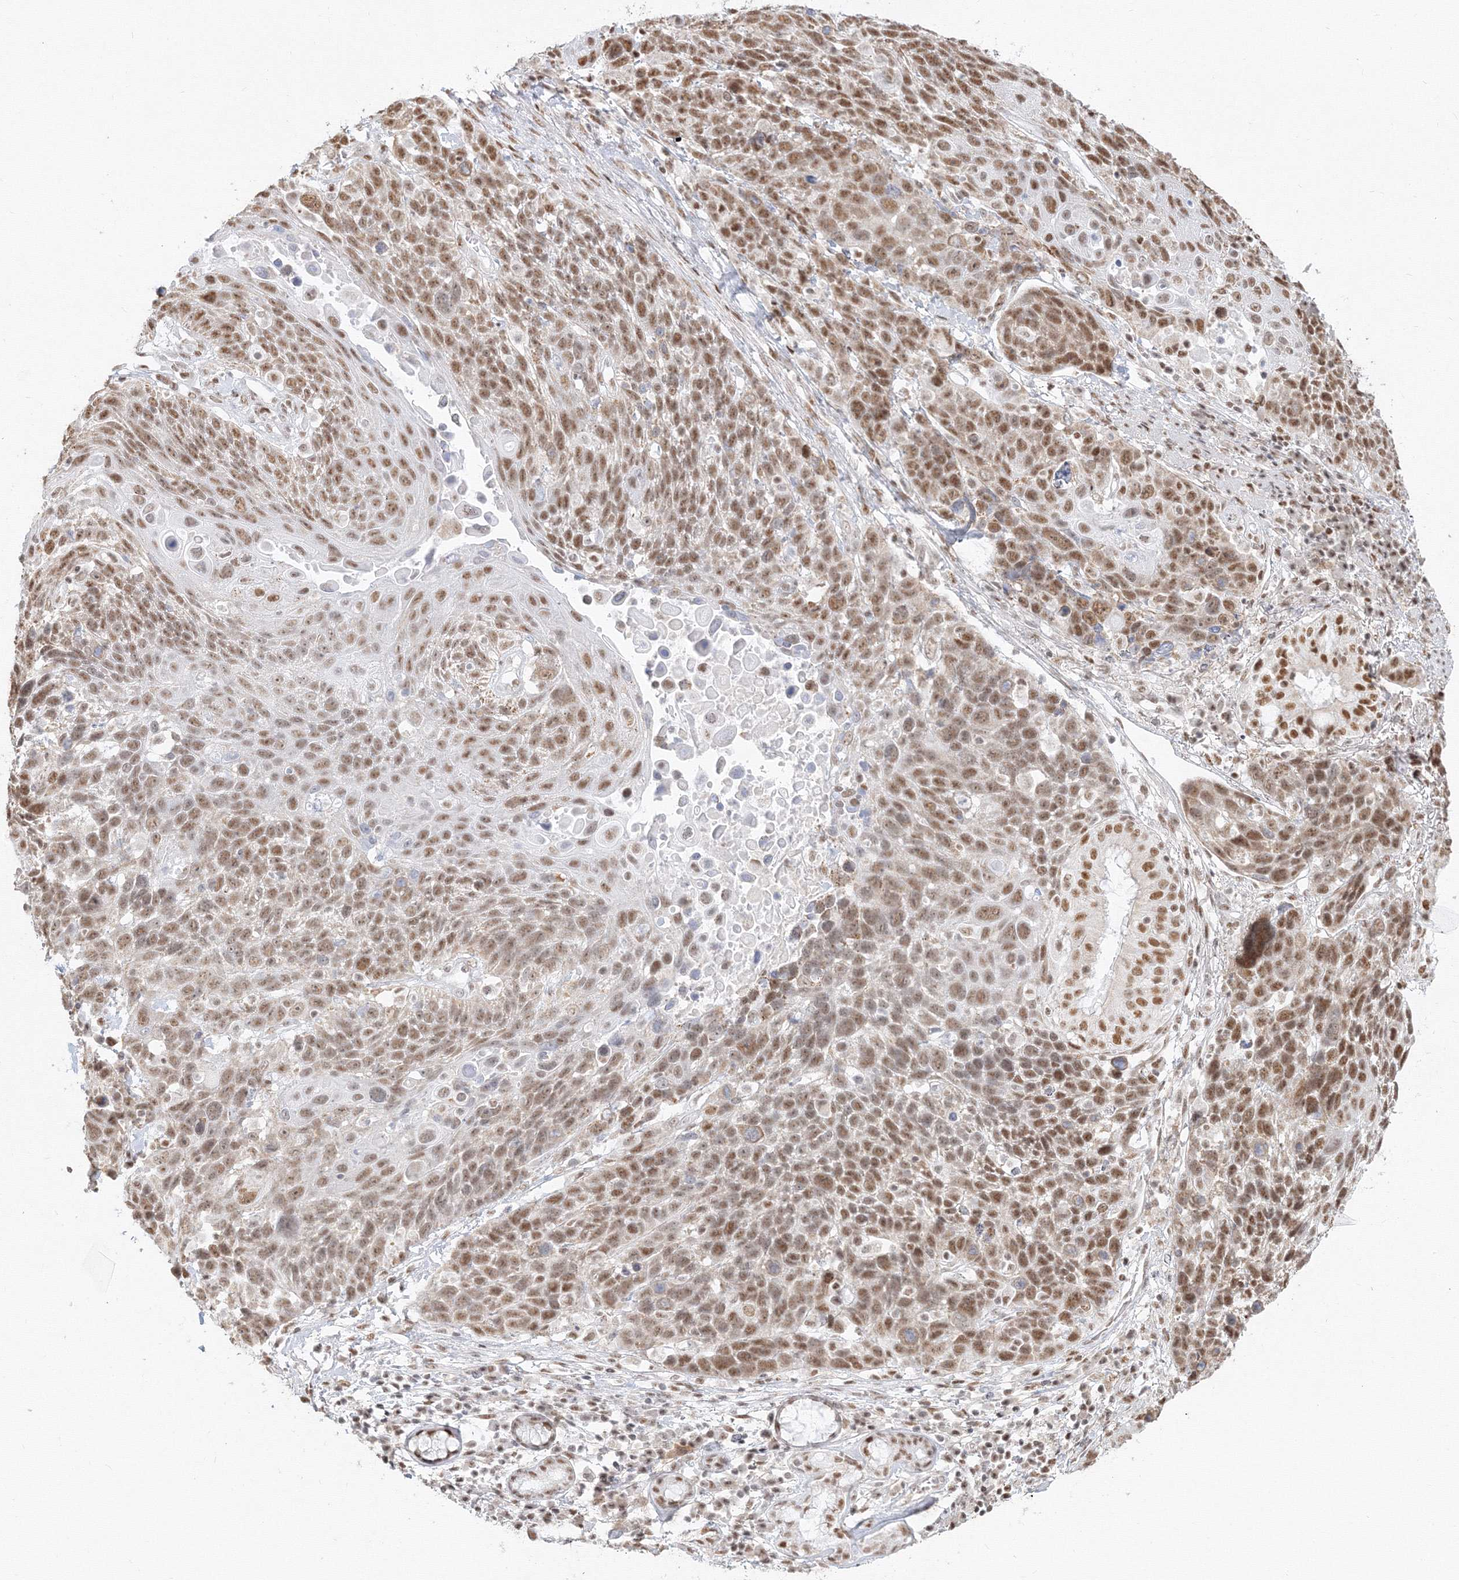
{"staining": {"intensity": "moderate", "quantity": ">75%", "location": "nuclear"}, "tissue": "lung cancer", "cell_type": "Tumor cells", "image_type": "cancer", "snomed": [{"axis": "morphology", "description": "Squamous cell carcinoma, NOS"}, {"axis": "topography", "description": "Lung"}], "caption": "Protein expression analysis of human lung cancer reveals moderate nuclear expression in approximately >75% of tumor cells.", "gene": "PPP4R2", "patient": {"sex": "male", "age": 66}}